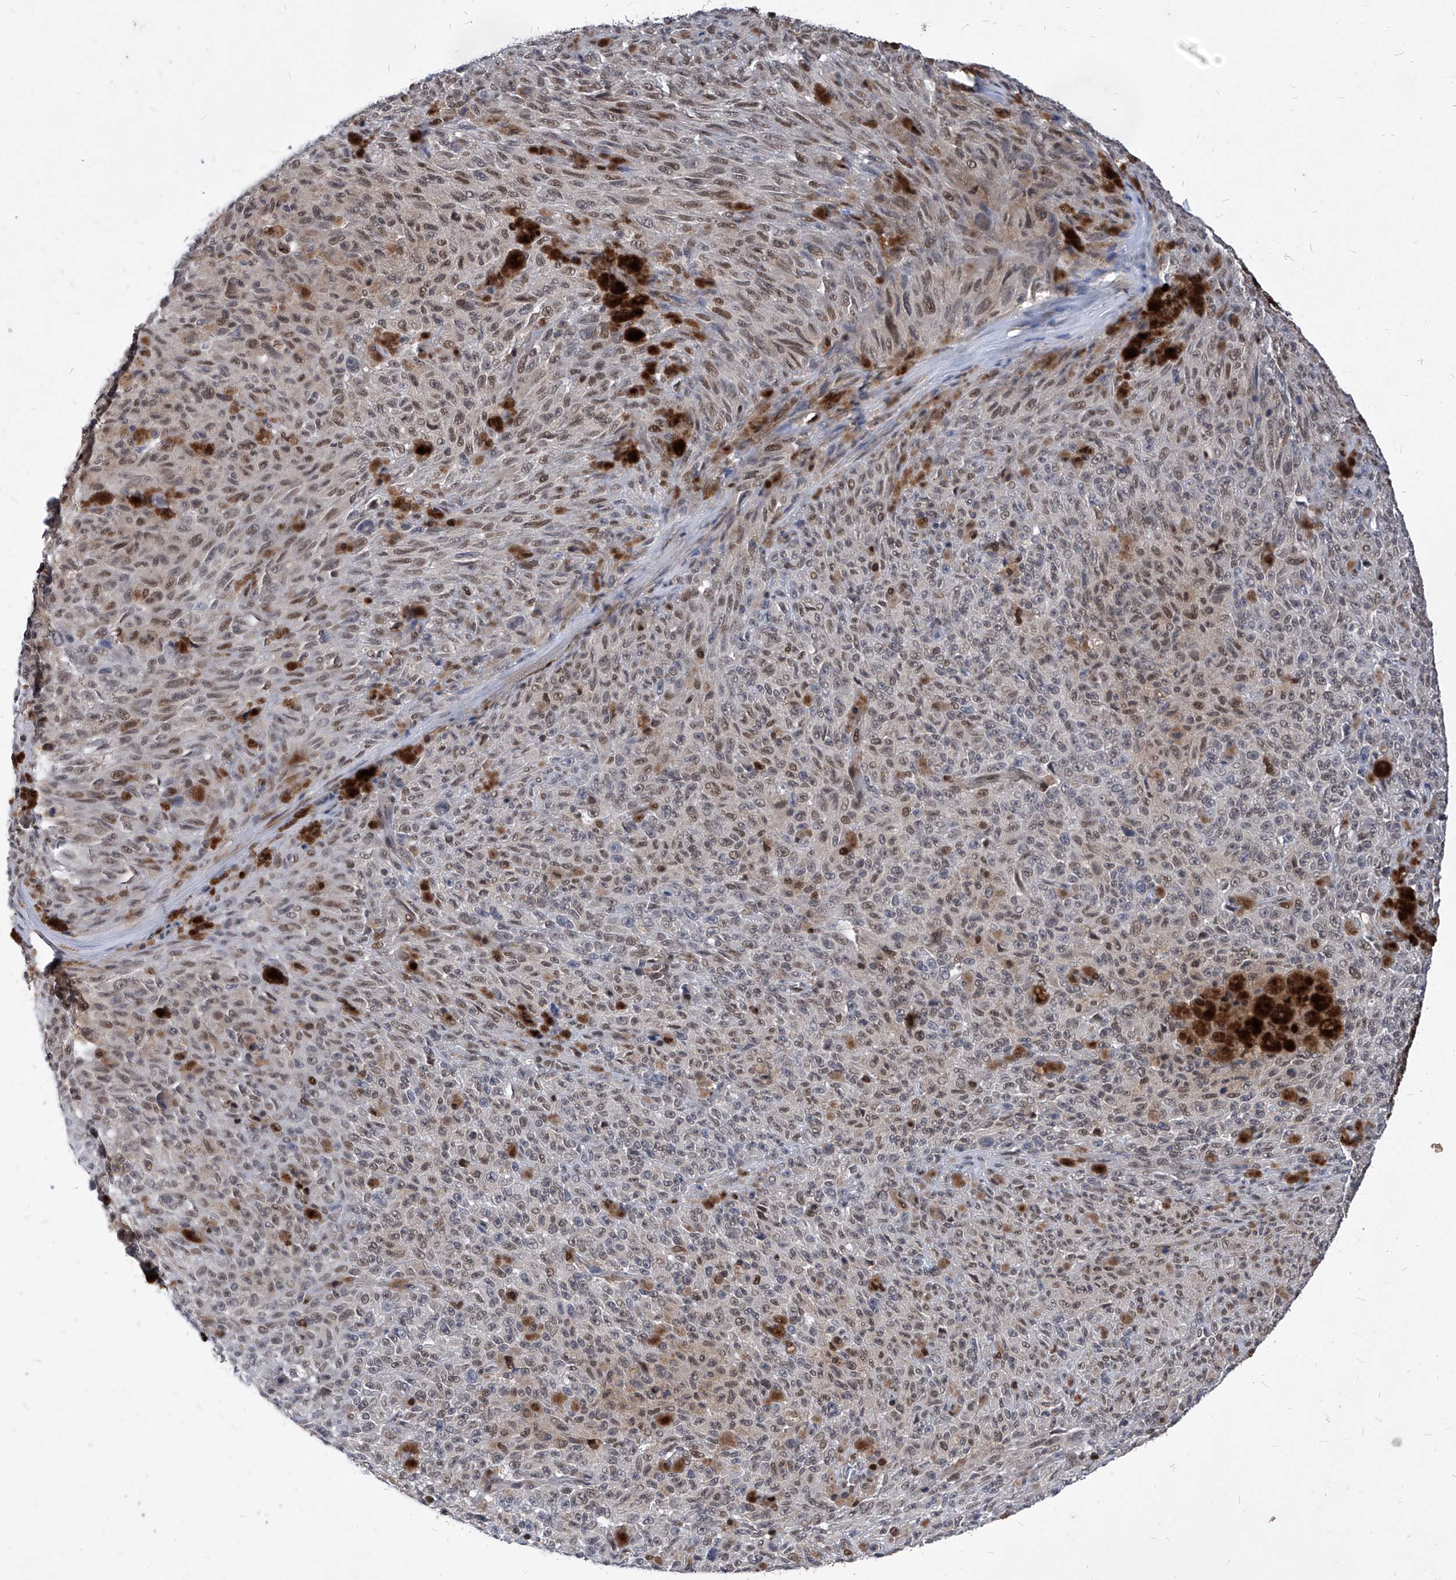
{"staining": {"intensity": "weak", "quantity": ">75%", "location": "nuclear"}, "tissue": "melanoma", "cell_type": "Tumor cells", "image_type": "cancer", "snomed": [{"axis": "morphology", "description": "Malignant melanoma, NOS"}, {"axis": "topography", "description": "Skin"}], "caption": "Weak nuclear staining for a protein is present in about >75% of tumor cells of melanoma using IHC.", "gene": "KPNB1", "patient": {"sex": "female", "age": 82}}